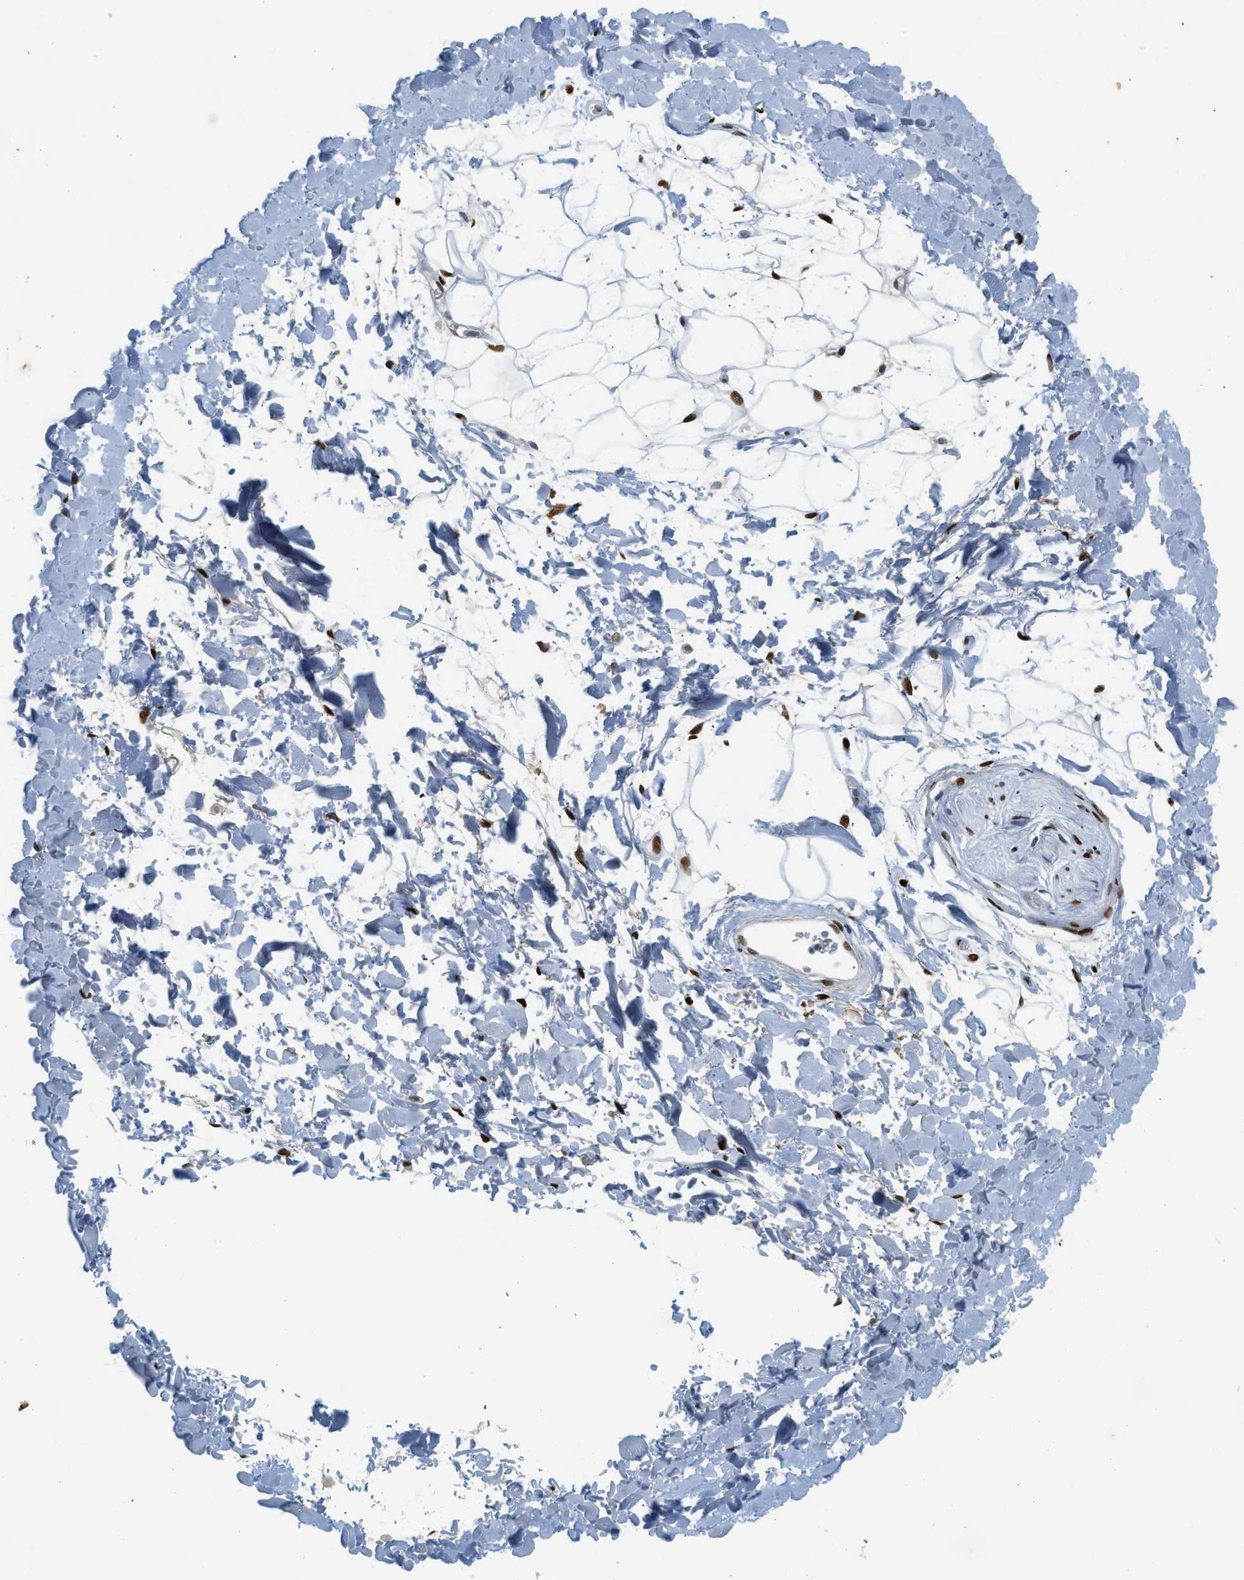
{"staining": {"intensity": "strong", "quantity": ">75%", "location": "nuclear"}, "tissue": "adipose tissue", "cell_type": "Adipocytes", "image_type": "normal", "snomed": [{"axis": "morphology", "description": "Normal tissue, NOS"}, {"axis": "topography", "description": "Soft tissue"}], "caption": "Protein staining of normal adipose tissue reveals strong nuclear expression in approximately >75% of adipocytes.", "gene": "ZBTB20", "patient": {"sex": "male", "age": 72}}